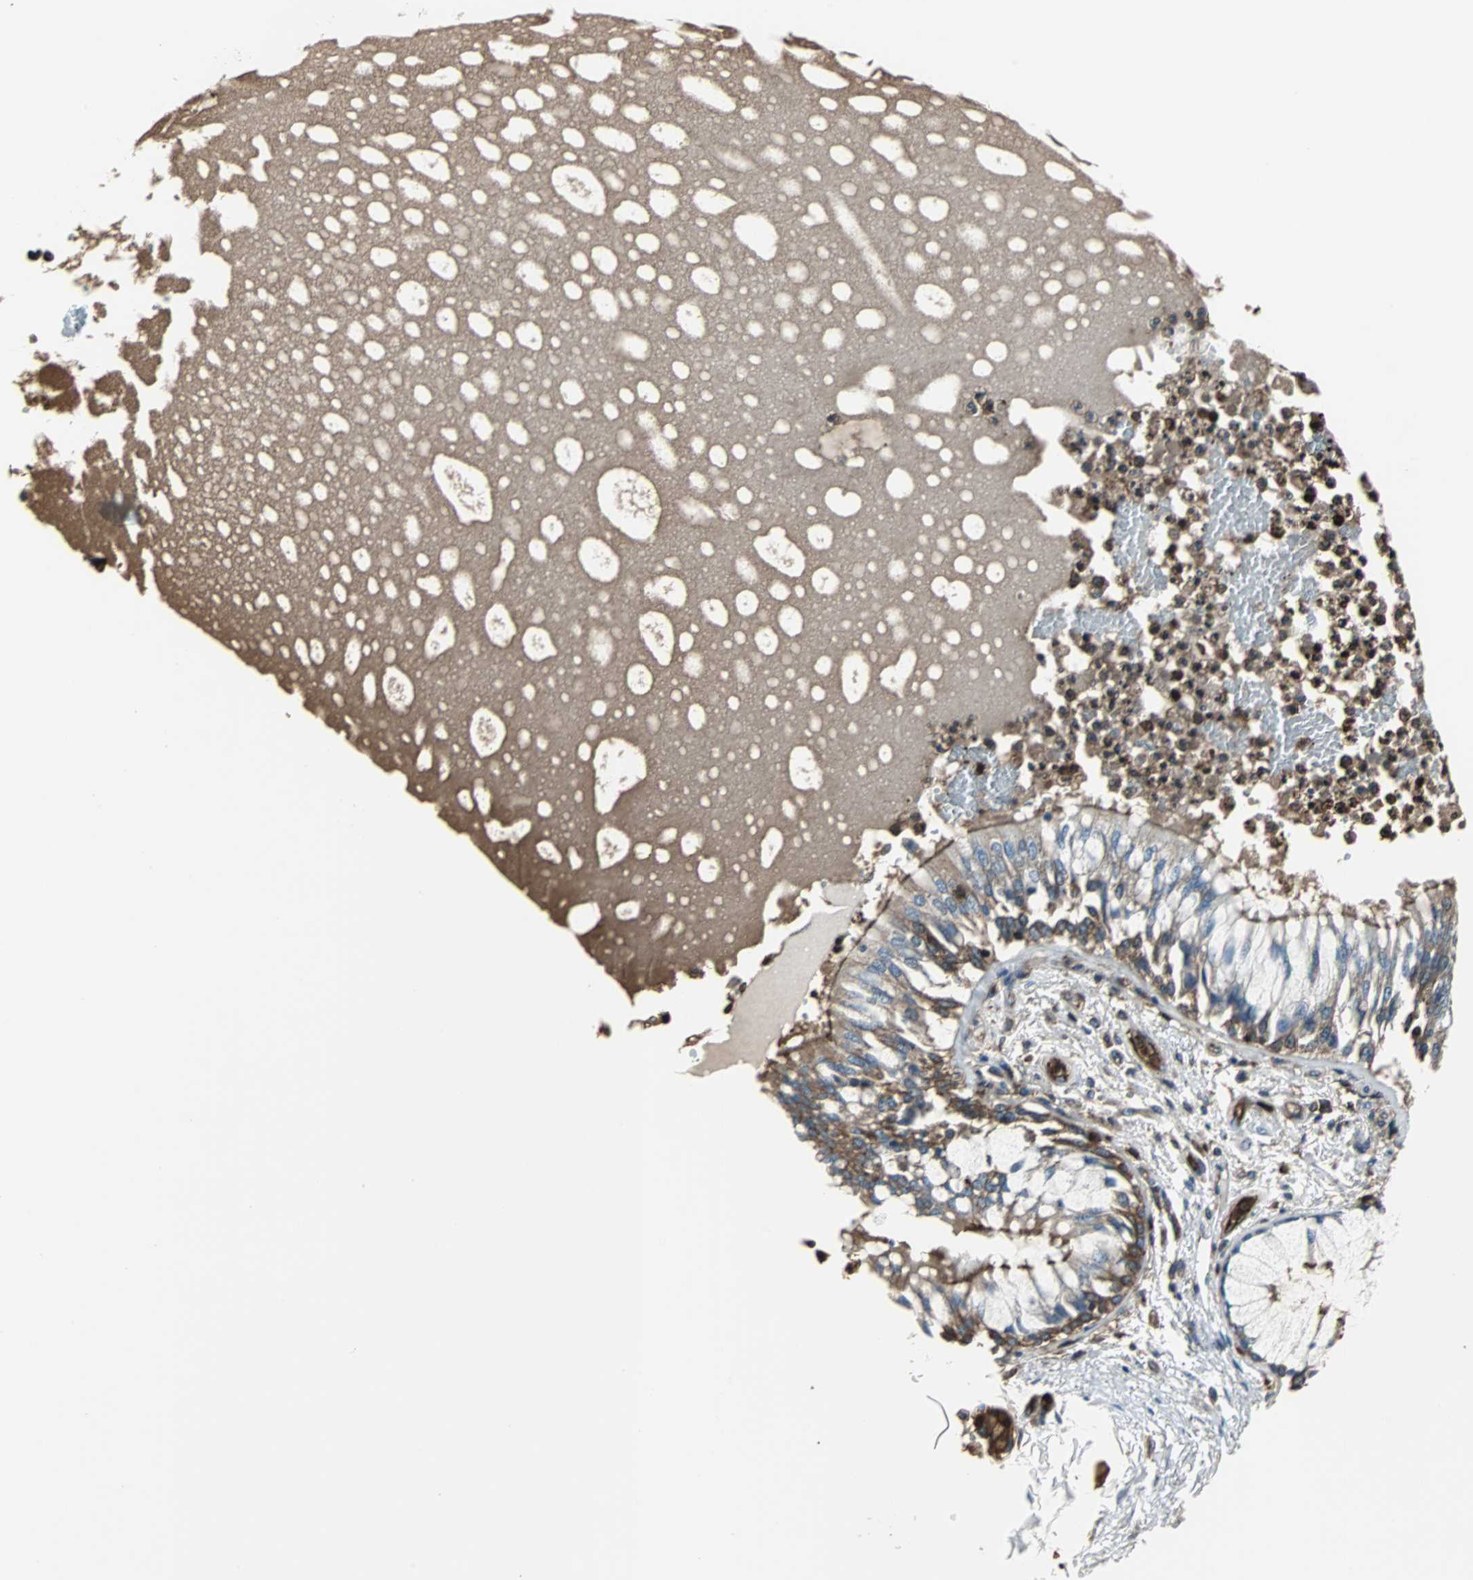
{"staining": {"intensity": "strong", "quantity": ">75%", "location": "cytoplasmic/membranous"}, "tissue": "bronchus", "cell_type": "Respiratory epithelial cells", "image_type": "normal", "snomed": [{"axis": "morphology", "description": "Normal tissue, NOS"}, {"axis": "topography", "description": "Cartilage tissue"}, {"axis": "topography", "description": "Bronchus"}, {"axis": "topography", "description": "Lung"}], "caption": "Normal bronchus reveals strong cytoplasmic/membranous expression in about >75% of respiratory epithelial cells.", "gene": "ACTN1", "patient": {"sex": "female", "age": 49}}